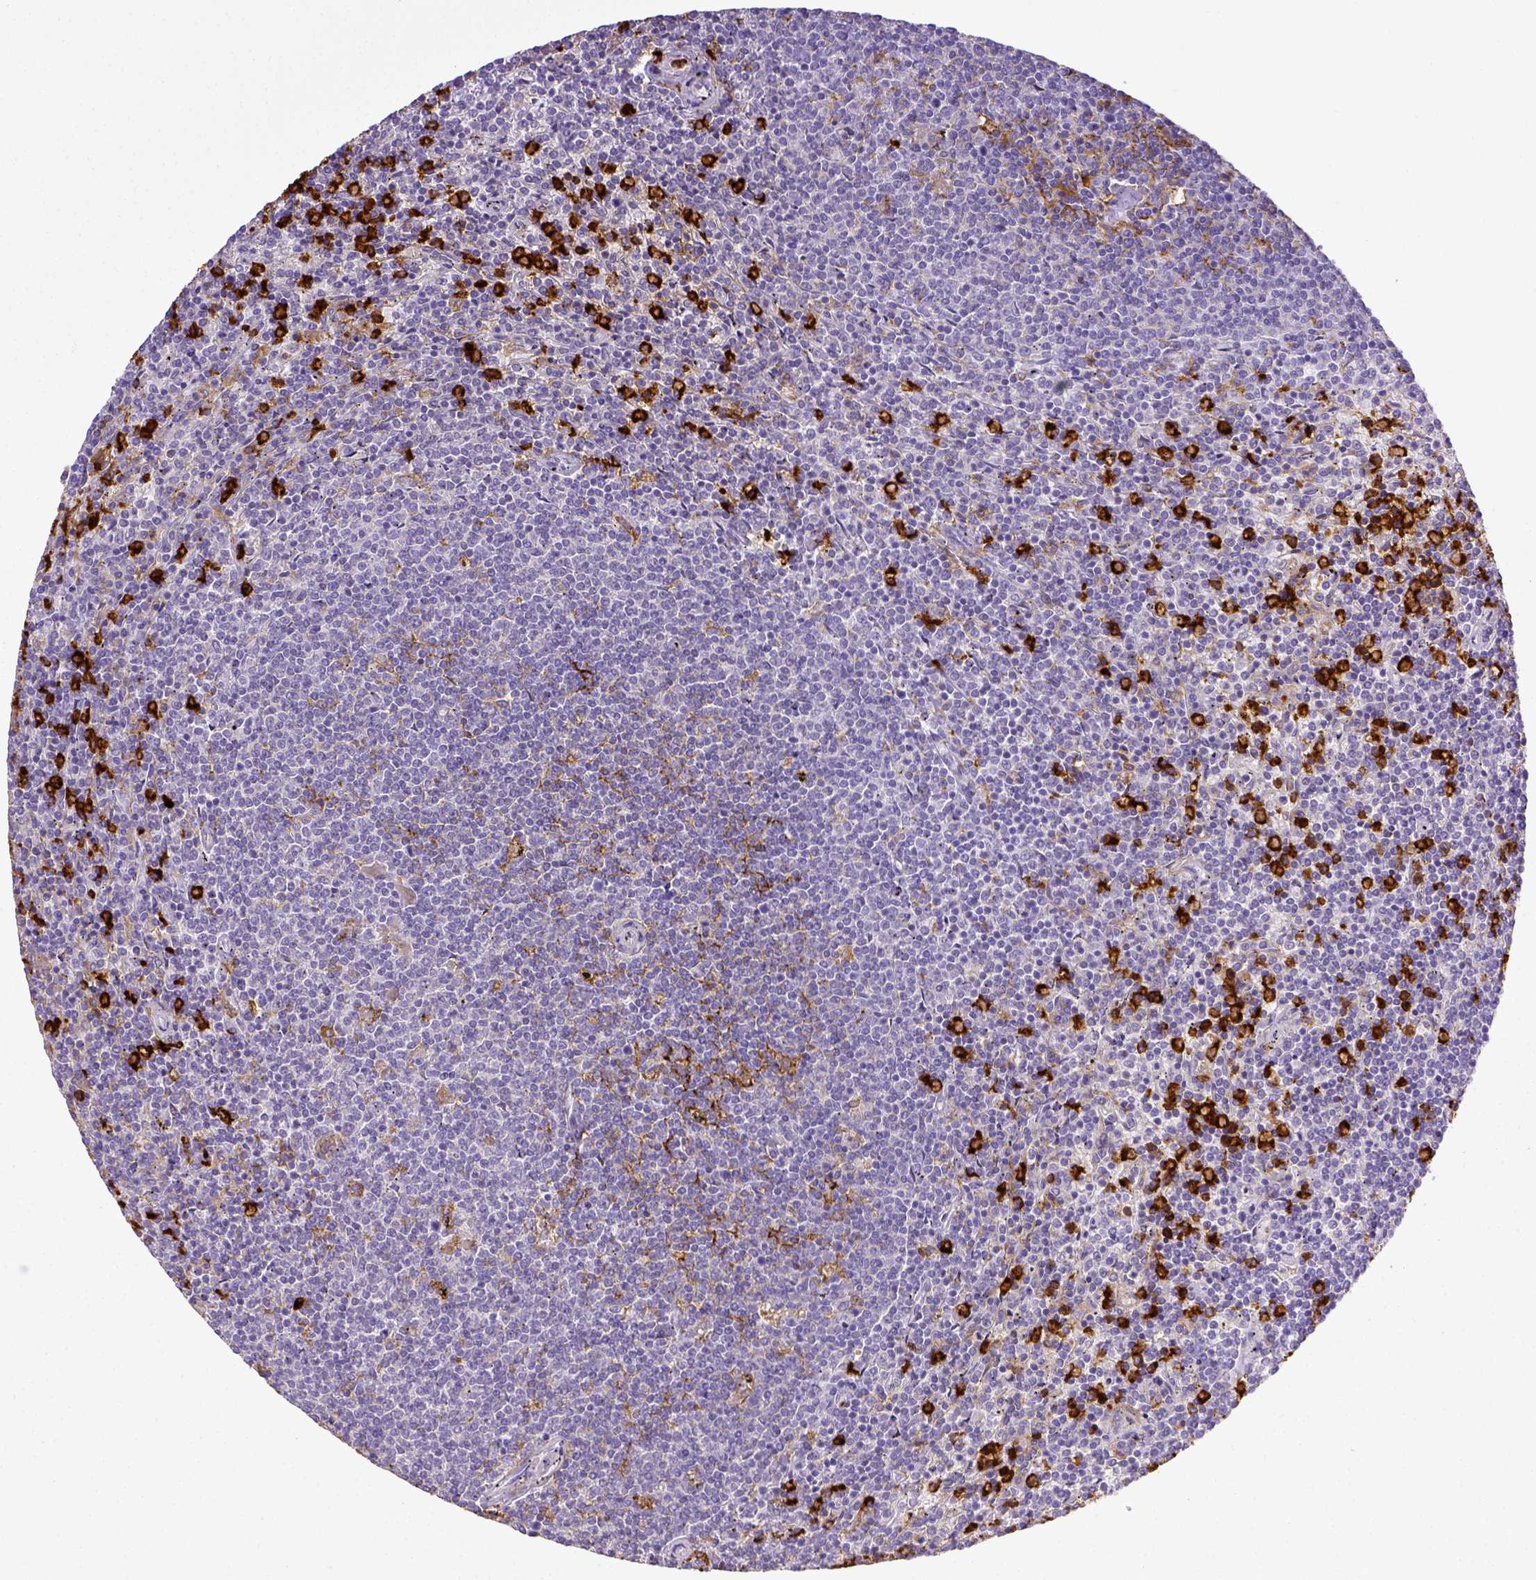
{"staining": {"intensity": "negative", "quantity": "none", "location": "none"}, "tissue": "lymphoma", "cell_type": "Tumor cells", "image_type": "cancer", "snomed": [{"axis": "morphology", "description": "Malignant lymphoma, non-Hodgkin's type, Low grade"}, {"axis": "topography", "description": "Spleen"}], "caption": "Immunohistochemical staining of human lymphoma exhibits no significant positivity in tumor cells.", "gene": "ITGAM", "patient": {"sex": "female", "age": 50}}